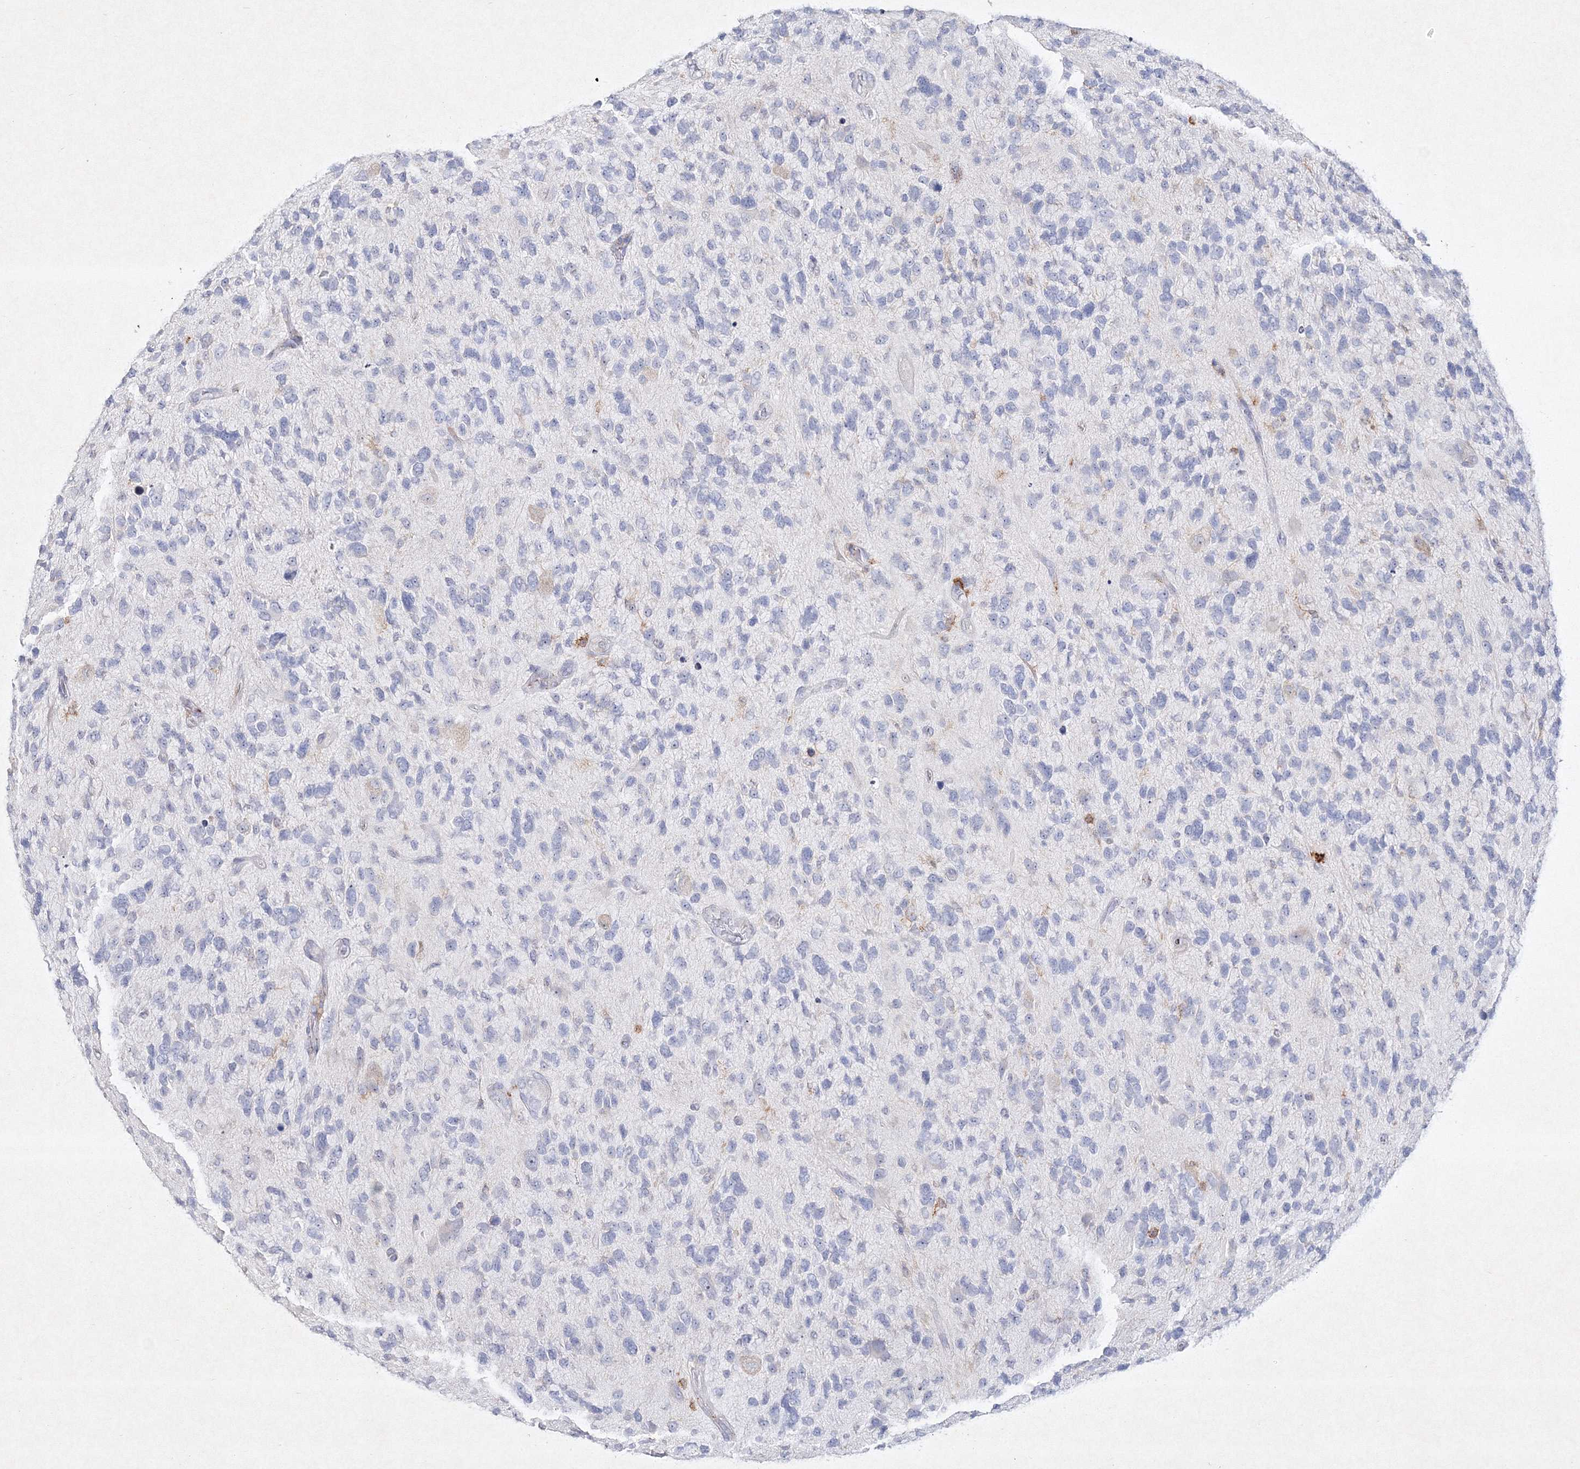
{"staining": {"intensity": "negative", "quantity": "none", "location": "none"}, "tissue": "glioma", "cell_type": "Tumor cells", "image_type": "cancer", "snomed": [{"axis": "morphology", "description": "Glioma, malignant, High grade"}, {"axis": "topography", "description": "Brain"}], "caption": "The image demonstrates no staining of tumor cells in high-grade glioma (malignant).", "gene": "HCST", "patient": {"sex": "female", "age": 58}}